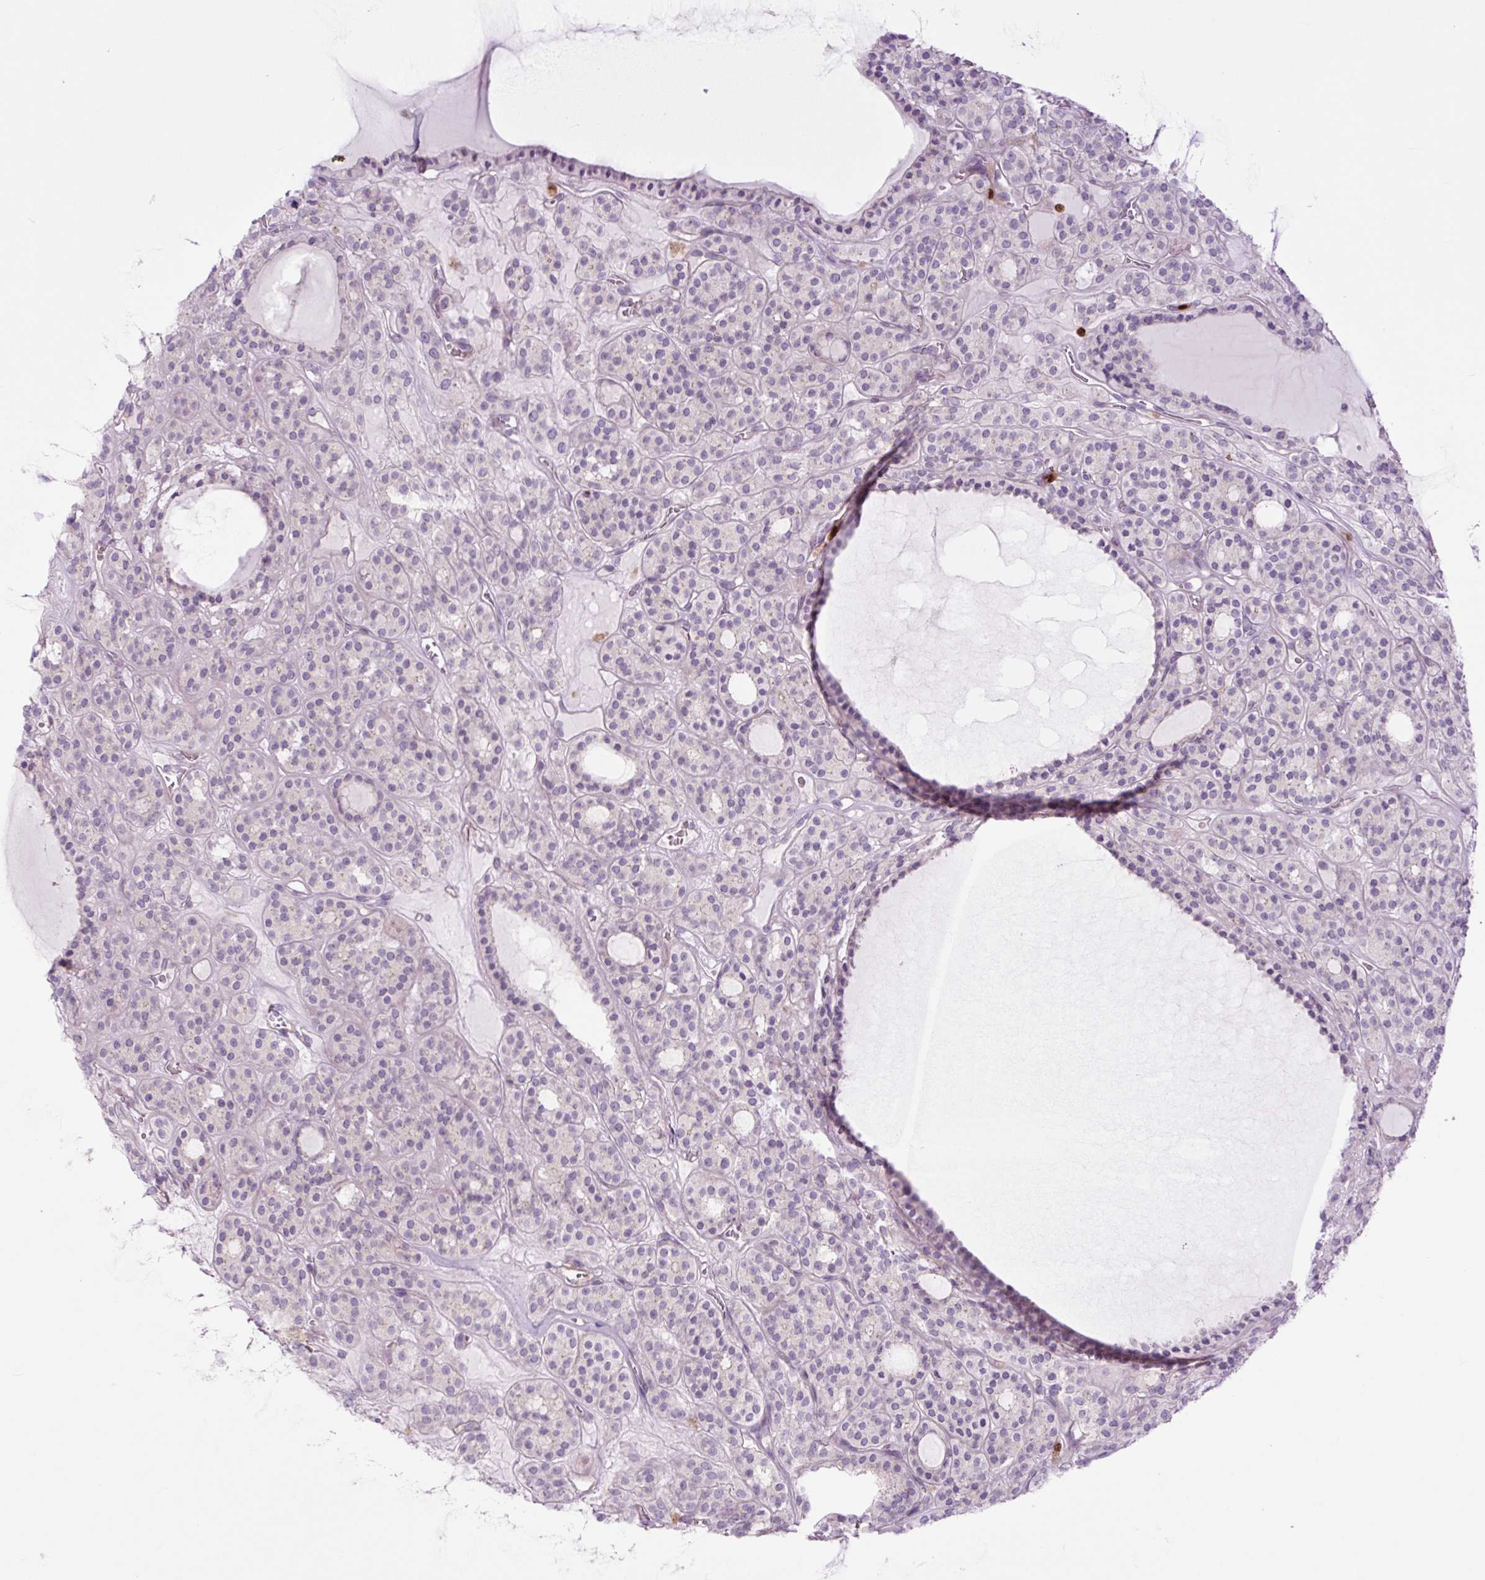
{"staining": {"intensity": "negative", "quantity": "none", "location": "none"}, "tissue": "thyroid cancer", "cell_type": "Tumor cells", "image_type": "cancer", "snomed": [{"axis": "morphology", "description": "Follicular adenoma carcinoma, NOS"}, {"axis": "topography", "description": "Thyroid gland"}], "caption": "Immunohistochemistry (IHC) micrograph of follicular adenoma carcinoma (thyroid) stained for a protein (brown), which exhibits no expression in tumor cells.", "gene": "SPI1", "patient": {"sex": "female", "age": 63}}